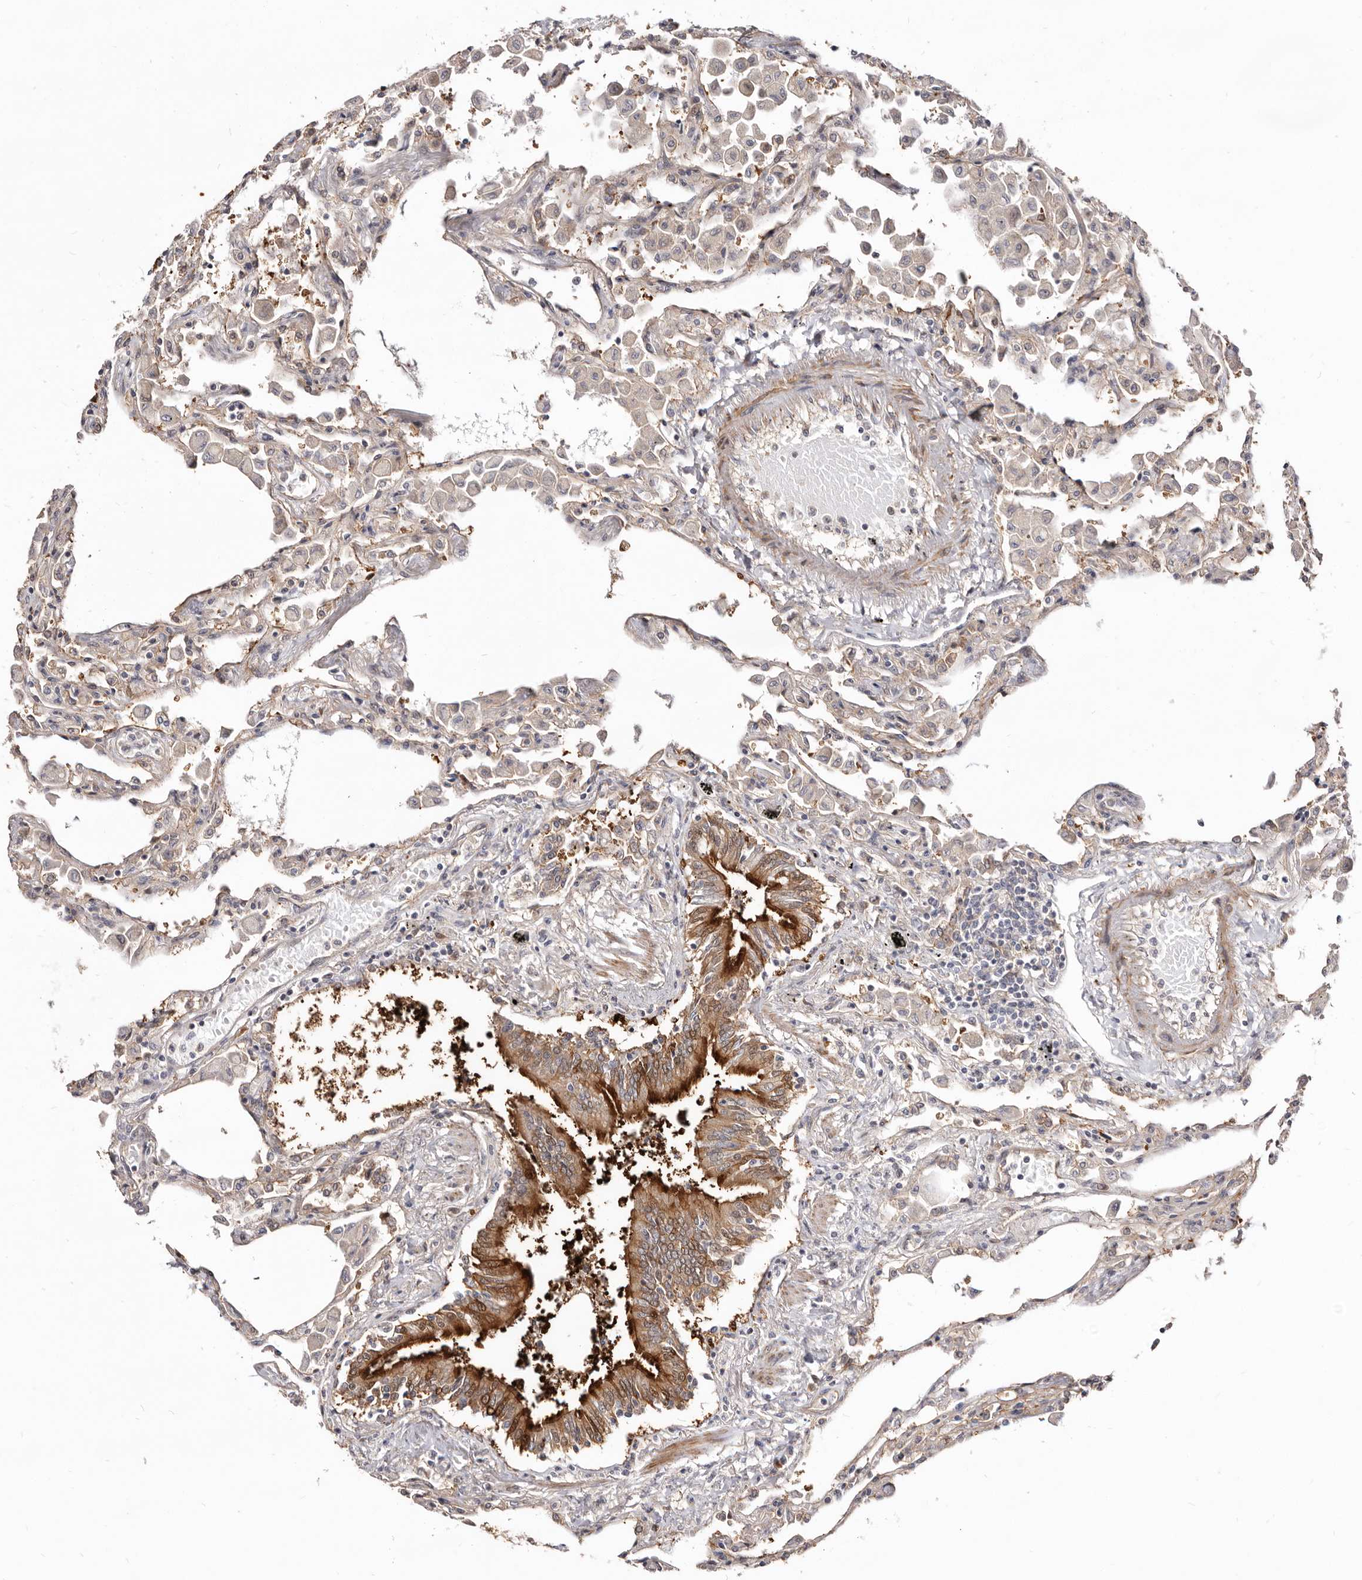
{"staining": {"intensity": "moderate", "quantity": "25%-75%", "location": "cytoplasmic/membranous"}, "tissue": "lung", "cell_type": "Alveolar cells", "image_type": "normal", "snomed": [{"axis": "morphology", "description": "Normal tissue, NOS"}, {"axis": "topography", "description": "Bronchus"}, {"axis": "topography", "description": "Lung"}], "caption": "This photomicrograph shows immunohistochemistry staining of unremarkable lung, with medium moderate cytoplasmic/membranous positivity in about 25%-75% of alveolar cells.", "gene": "GPATCH4", "patient": {"sex": "female", "age": 49}}